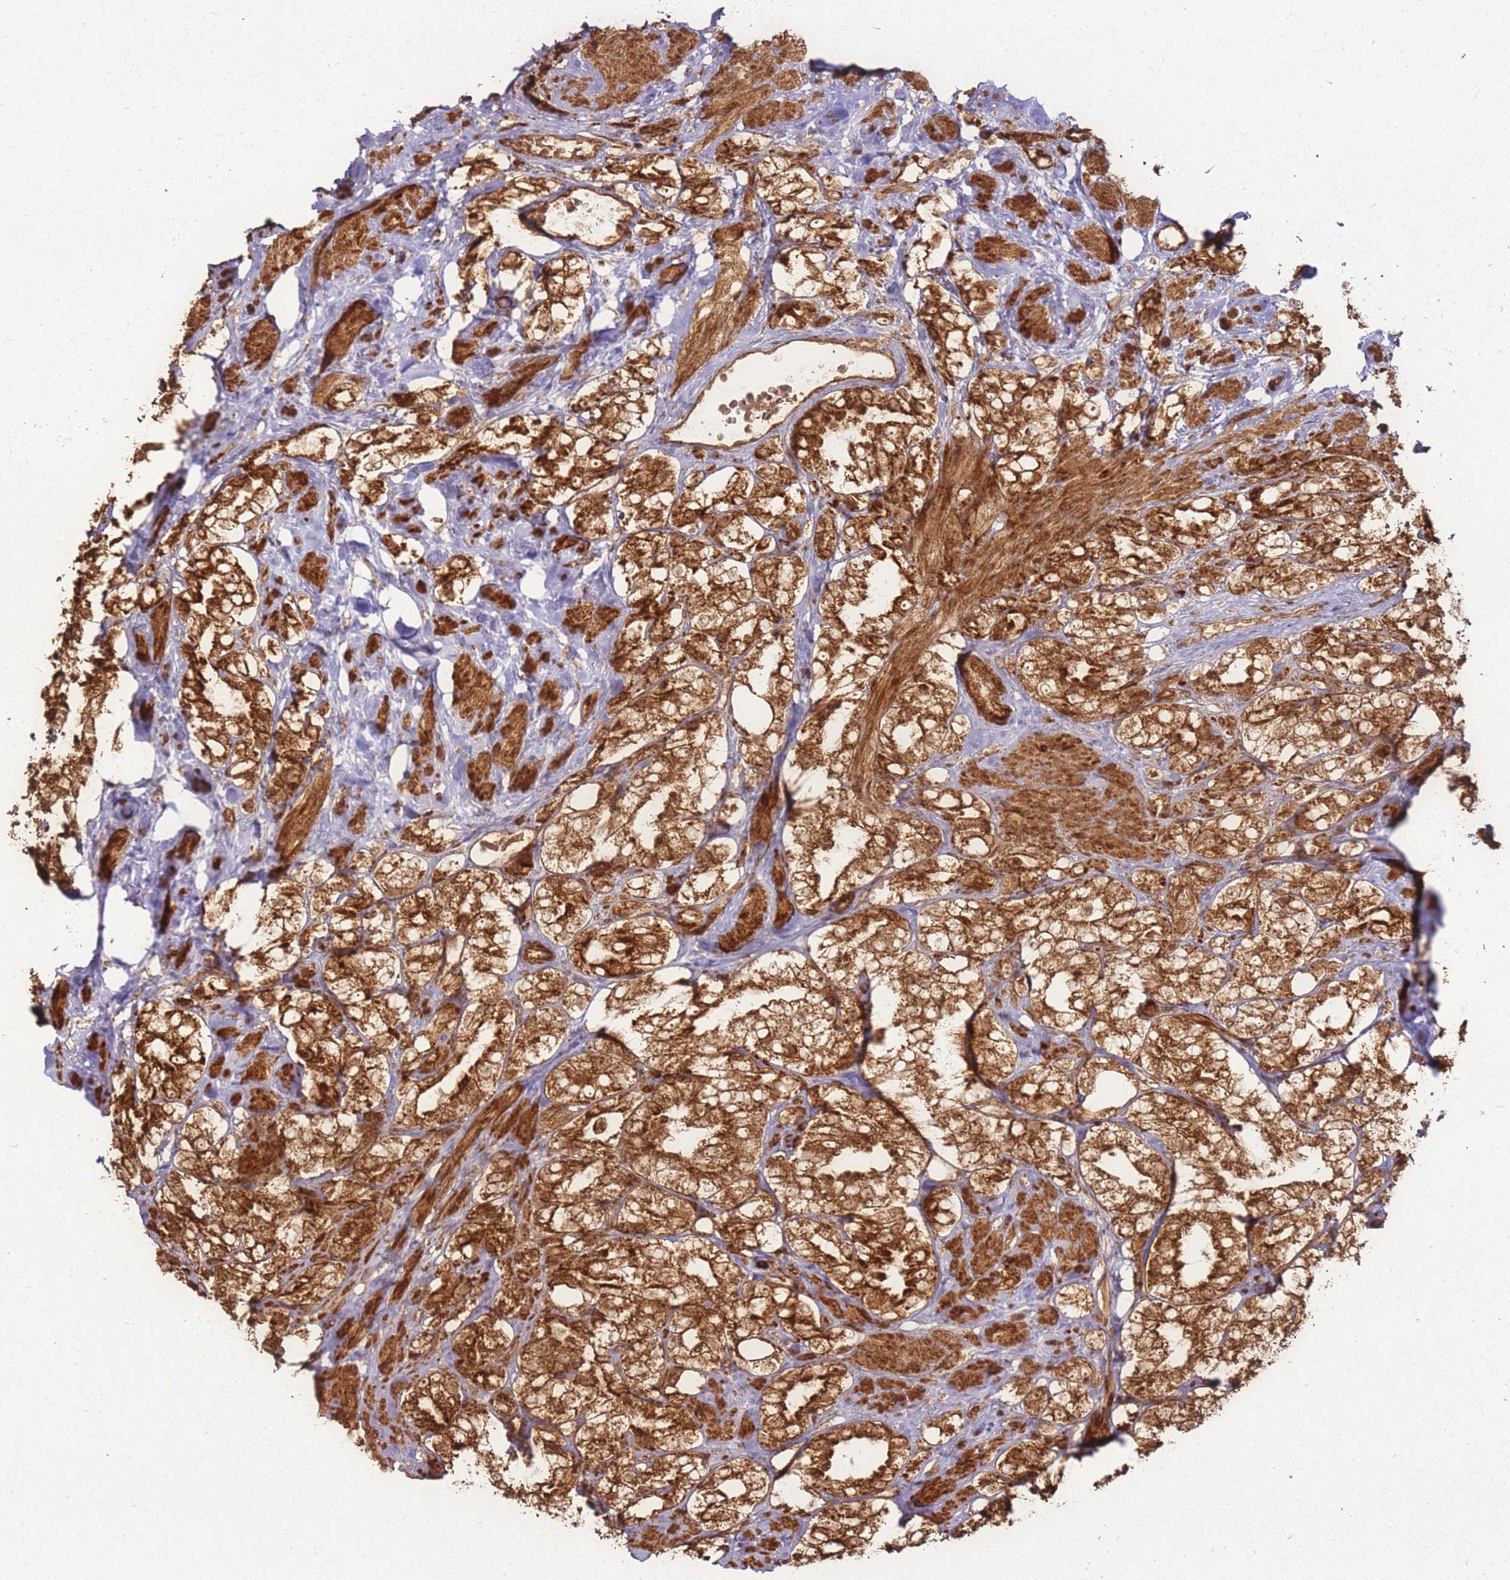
{"staining": {"intensity": "strong", "quantity": ">75%", "location": "cytoplasmic/membranous"}, "tissue": "prostate cancer", "cell_type": "Tumor cells", "image_type": "cancer", "snomed": [{"axis": "morphology", "description": "Adenocarcinoma, NOS"}, {"axis": "topography", "description": "Prostate"}], "caption": "A photomicrograph of prostate cancer (adenocarcinoma) stained for a protein demonstrates strong cytoplasmic/membranous brown staining in tumor cells.", "gene": "MRPS6", "patient": {"sex": "male", "age": 79}}